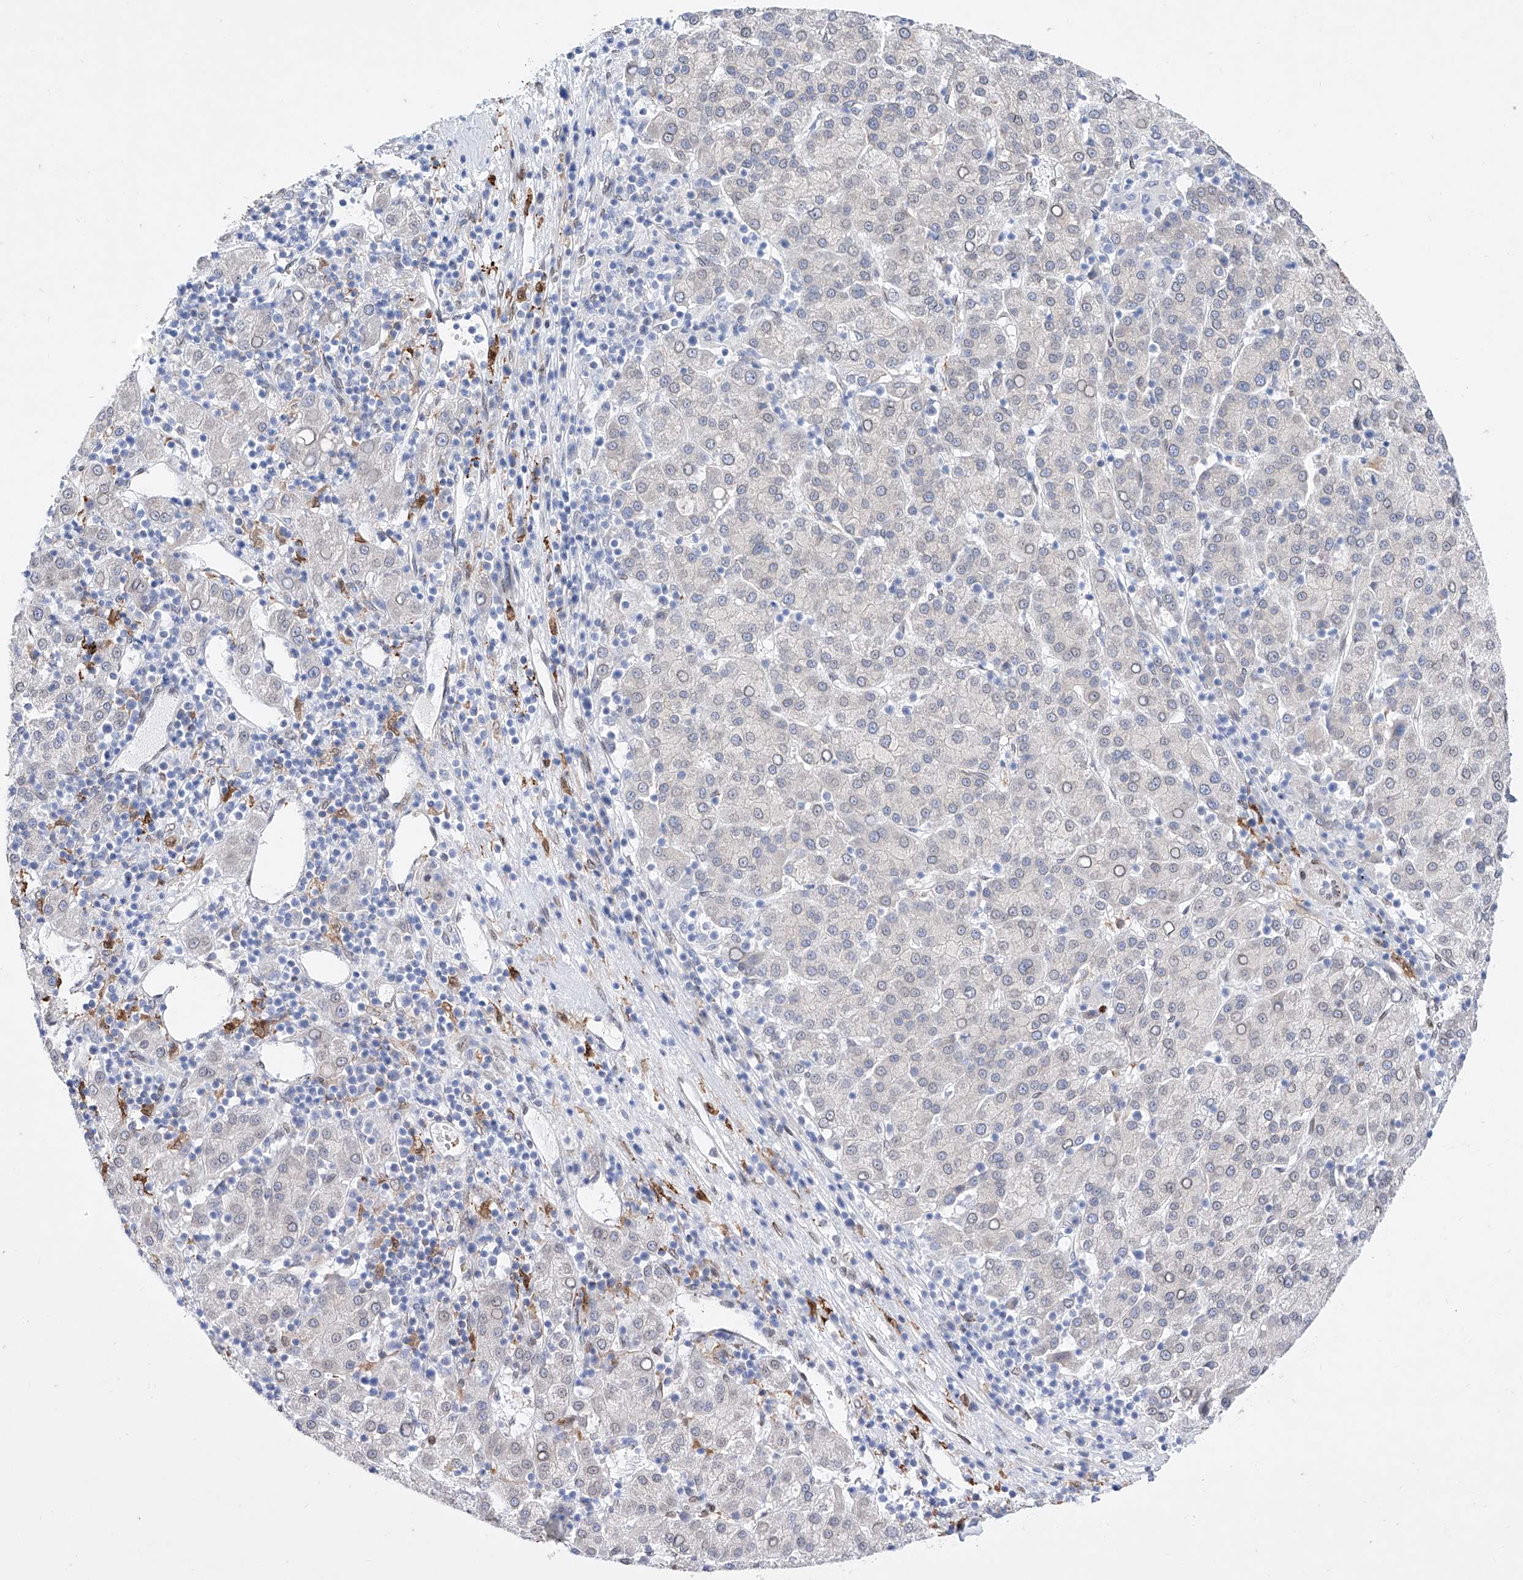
{"staining": {"intensity": "negative", "quantity": "none", "location": "none"}, "tissue": "liver cancer", "cell_type": "Tumor cells", "image_type": "cancer", "snomed": [{"axis": "morphology", "description": "Carcinoma, Hepatocellular, NOS"}, {"axis": "topography", "description": "Liver"}], "caption": "Tumor cells show no significant staining in liver cancer.", "gene": "LCLAT1", "patient": {"sex": "female", "age": 58}}